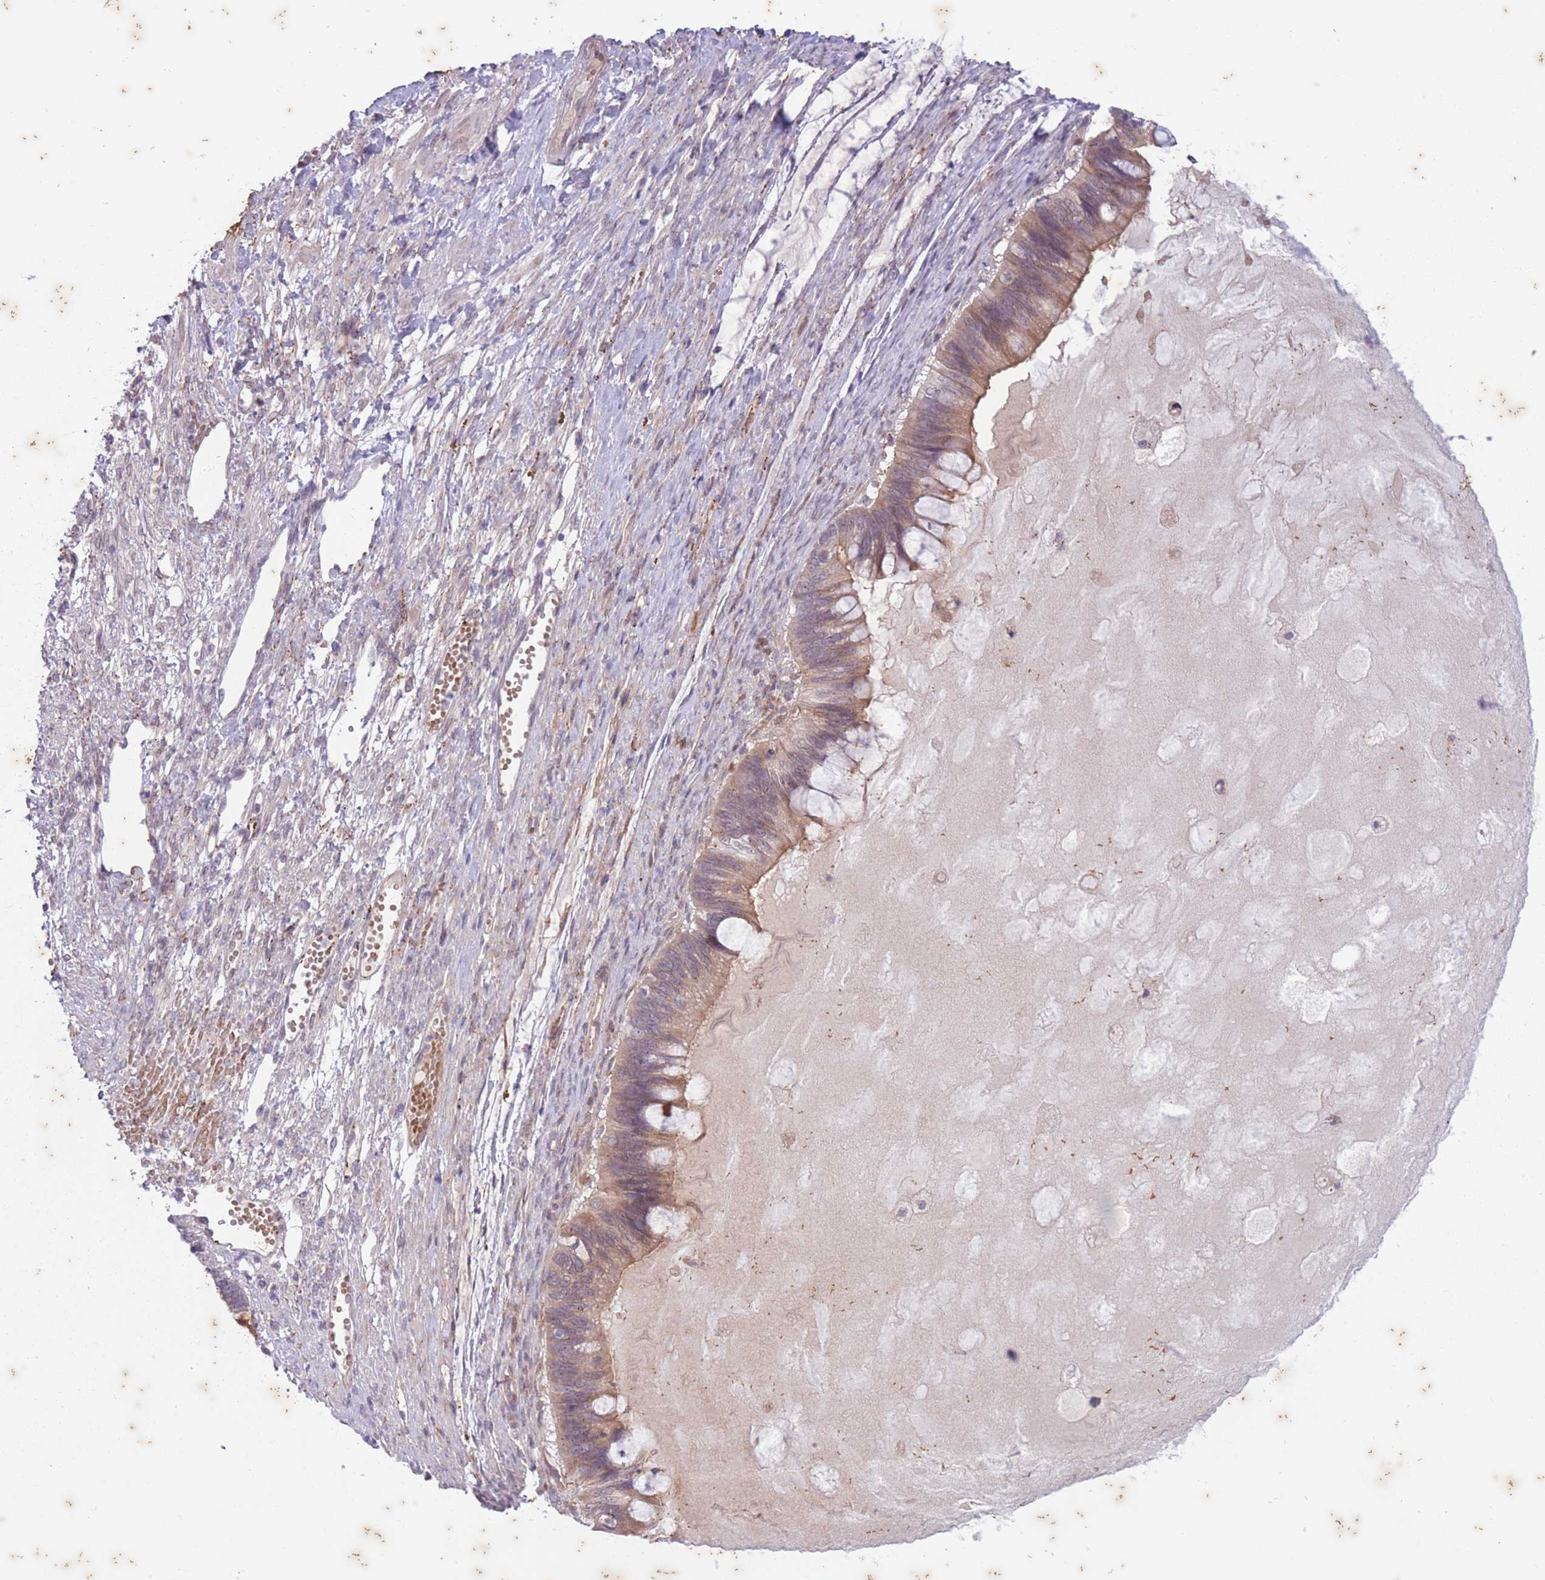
{"staining": {"intensity": "moderate", "quantity": "25%-75%", "location": "cytoplasmic/membranous"}, "tissue": "ovarian cancer", "cell_type": "Tumor cells", "image_type": "cancer", "snomed": [{"axis": "morphology", "description": "Cystadenocarcinoma, mucinous, NOS"}, {"axis": "topography", "description": "Ovary"}], "caption": "The histopathology image shows staining of ovarian mucinous cystadenocarcinoma, revealing moderate cytoplasmic/membranous protein expression (brown color) within tumor cells.", "gene": "ARPIN", "patient": {"sex": "female", "age": 61}}